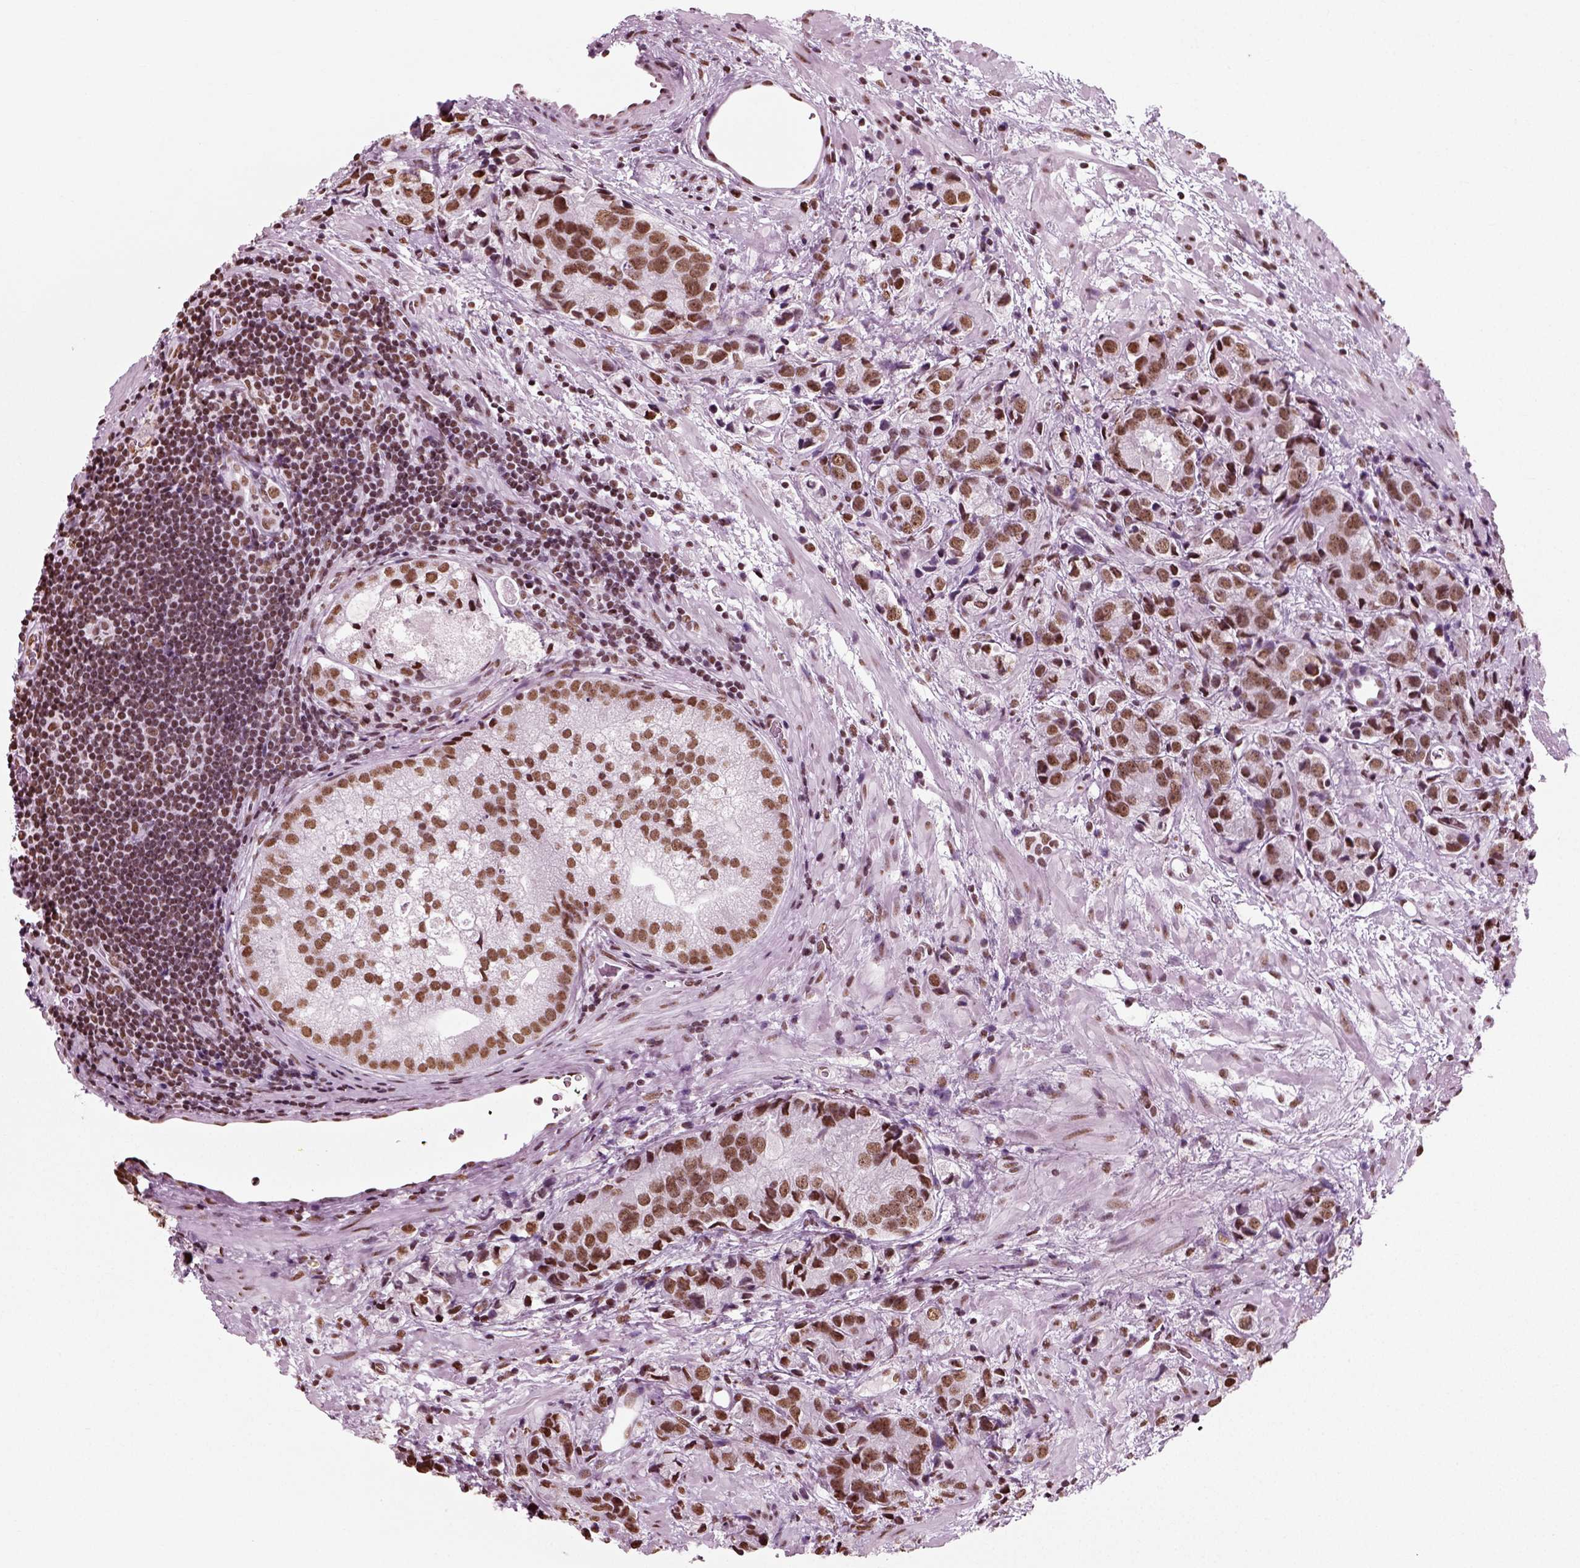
{"staining": {"intensity": "moderate", "quantity": ">75%", "location": "nuclear"}, "tissue": "prostate cancer", "cell_type": "Tumor cells", "image_type": "cancer", "snomed": [{"axis": "morphology", "description": "Adenocarcinoma, NOS"}, {"axis": "topography", "description": "Prostate and seminal vesicle, NOS"}], "caption": "Protein expression by immunohistochemistry (IHC) shows moderate nuclear positivity in about >75% of tumor cells in adenocarcinoma (prostate).", "gene": "POLR1H", "patient": {"sex": "male", "age": 63}}